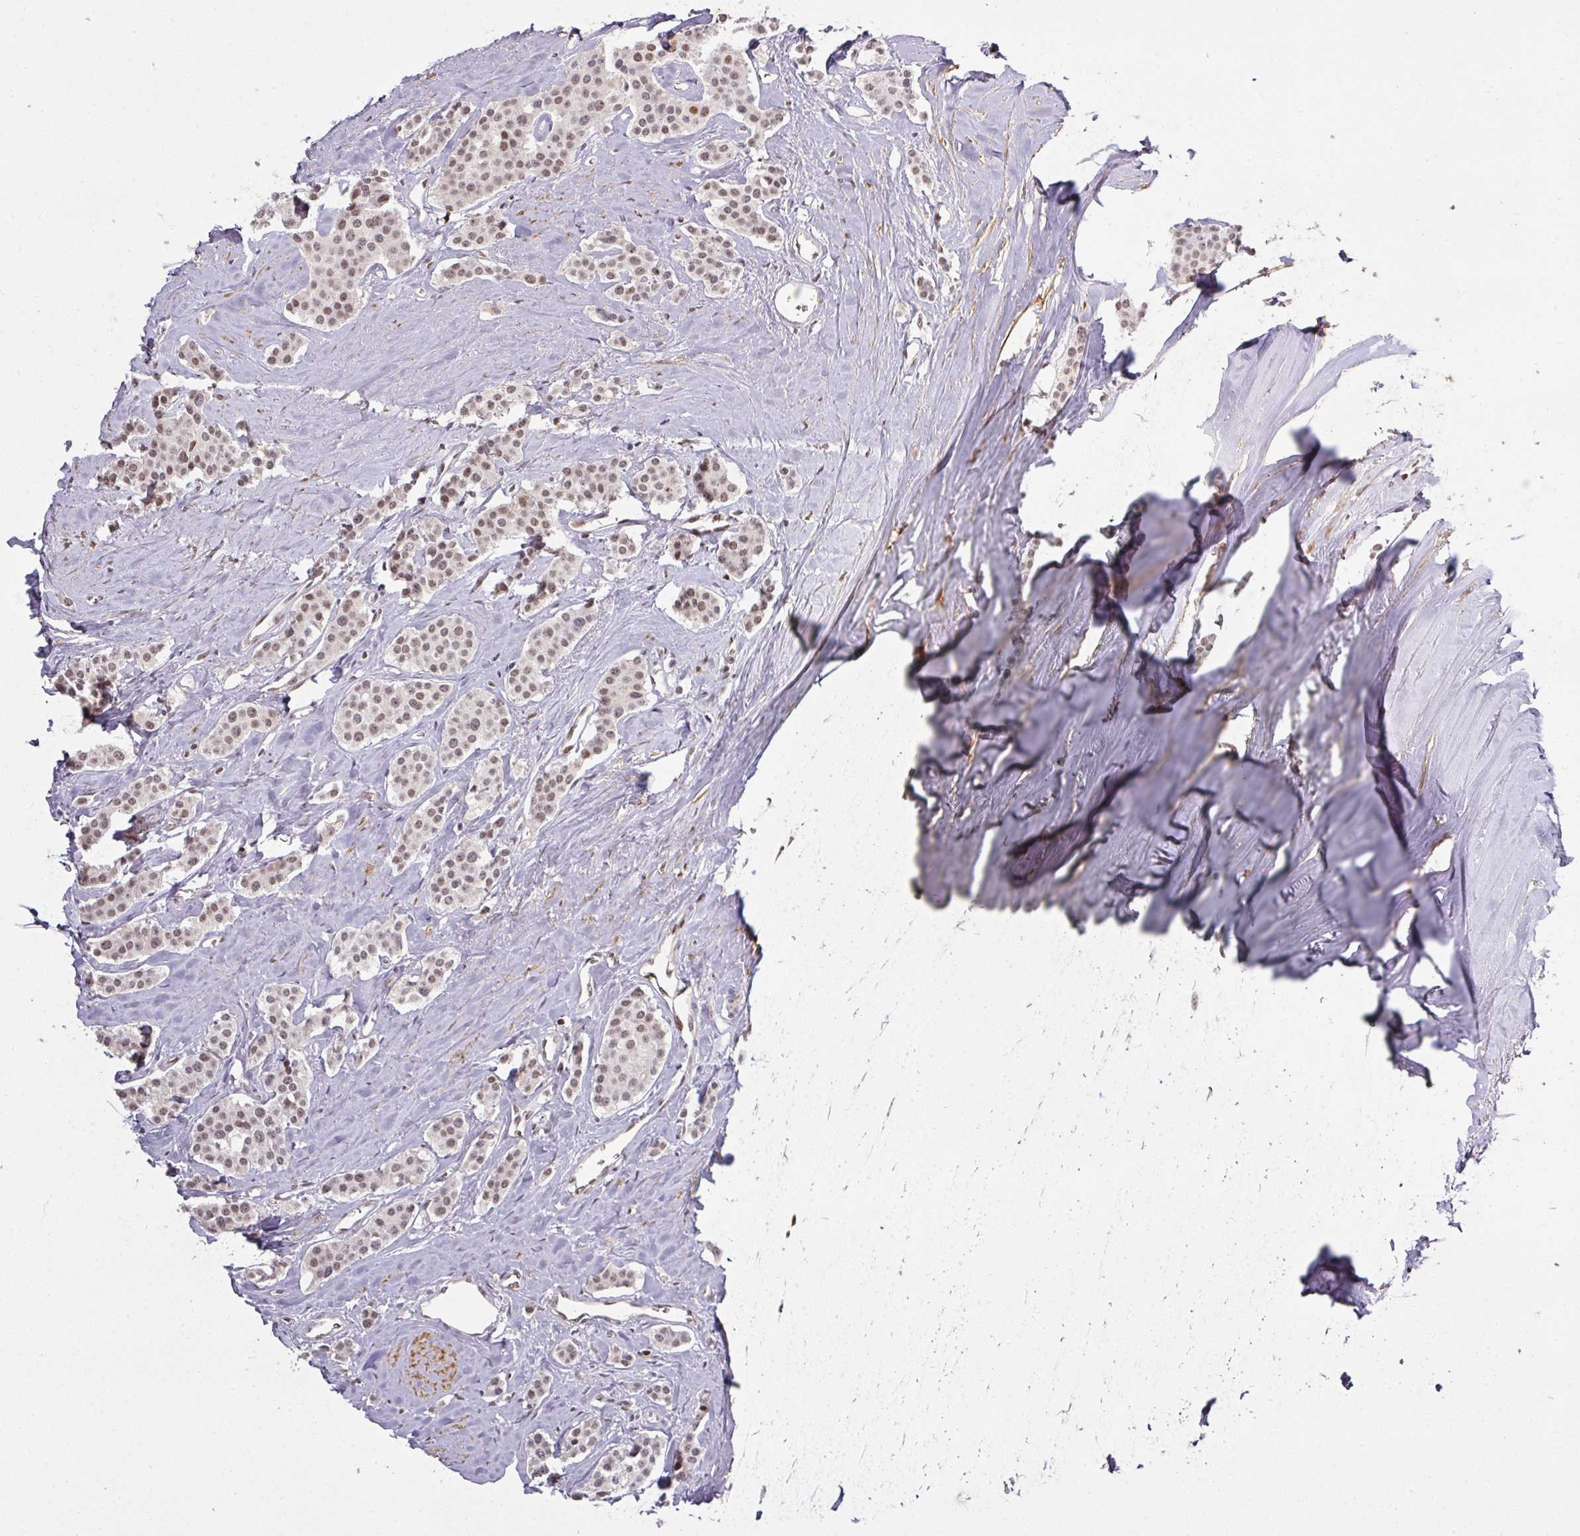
{"staining": {"intensity": "weak", "quantity": ">75%", "location": "nuclear"}, "tissue": "carcinoid", "cell_type": "Tumor cells", "image_type": "cancer", "snomed": [{"axis": "morphology", "description": "Carcinoid, malignant, NOS"}, {"axis": "topography", "description": "Small intestine"}], "caption": "DAB (3,3'-diaminobenzidine) immunohistochemical staining of human carcinoid displays weak nuclear protein expression in approximately >75% of tumor cells.", "gene": "GPRIN2", "patient": {"sex": "male", "age": 60}}